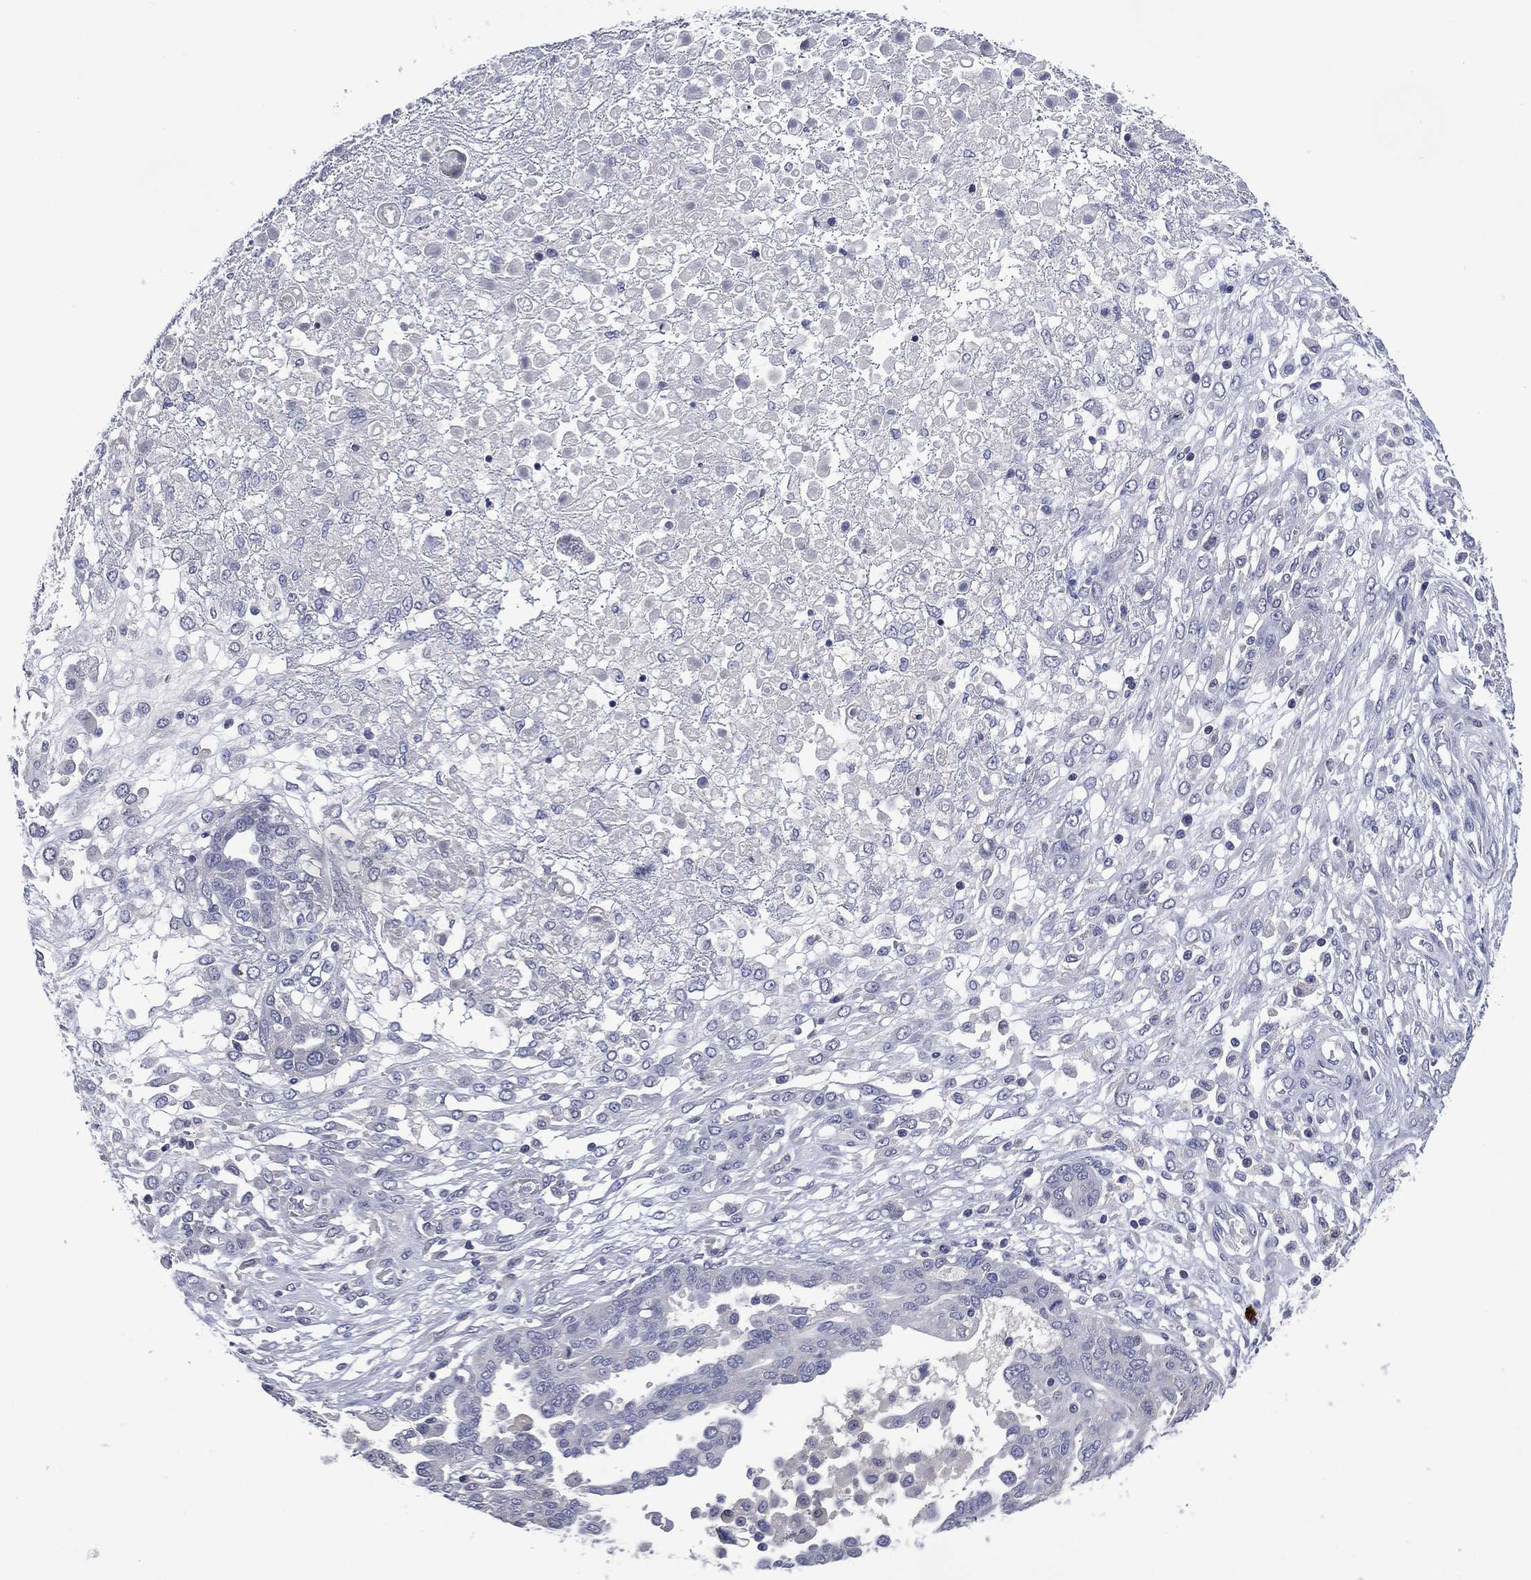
{"staining": {"intensity": "negative", "quantity": "none", "location": "none"}, "tissue": "ovarian cancer", "cell_type": "Tumor cells", "image_type": "cancer", "snomed": [{"axis": "morphology", "description": "Cystadenocarcinoma, serous, NOS"}, {"axis": "topography", "description": "Ovary"}], "caption": "A histopathology image of human ovarian cancer (serous cystadenocarcinoma) is negative for staining in tumor cells.", "gene": "USP26", "patient": {"sex": "female", "age": 67}}